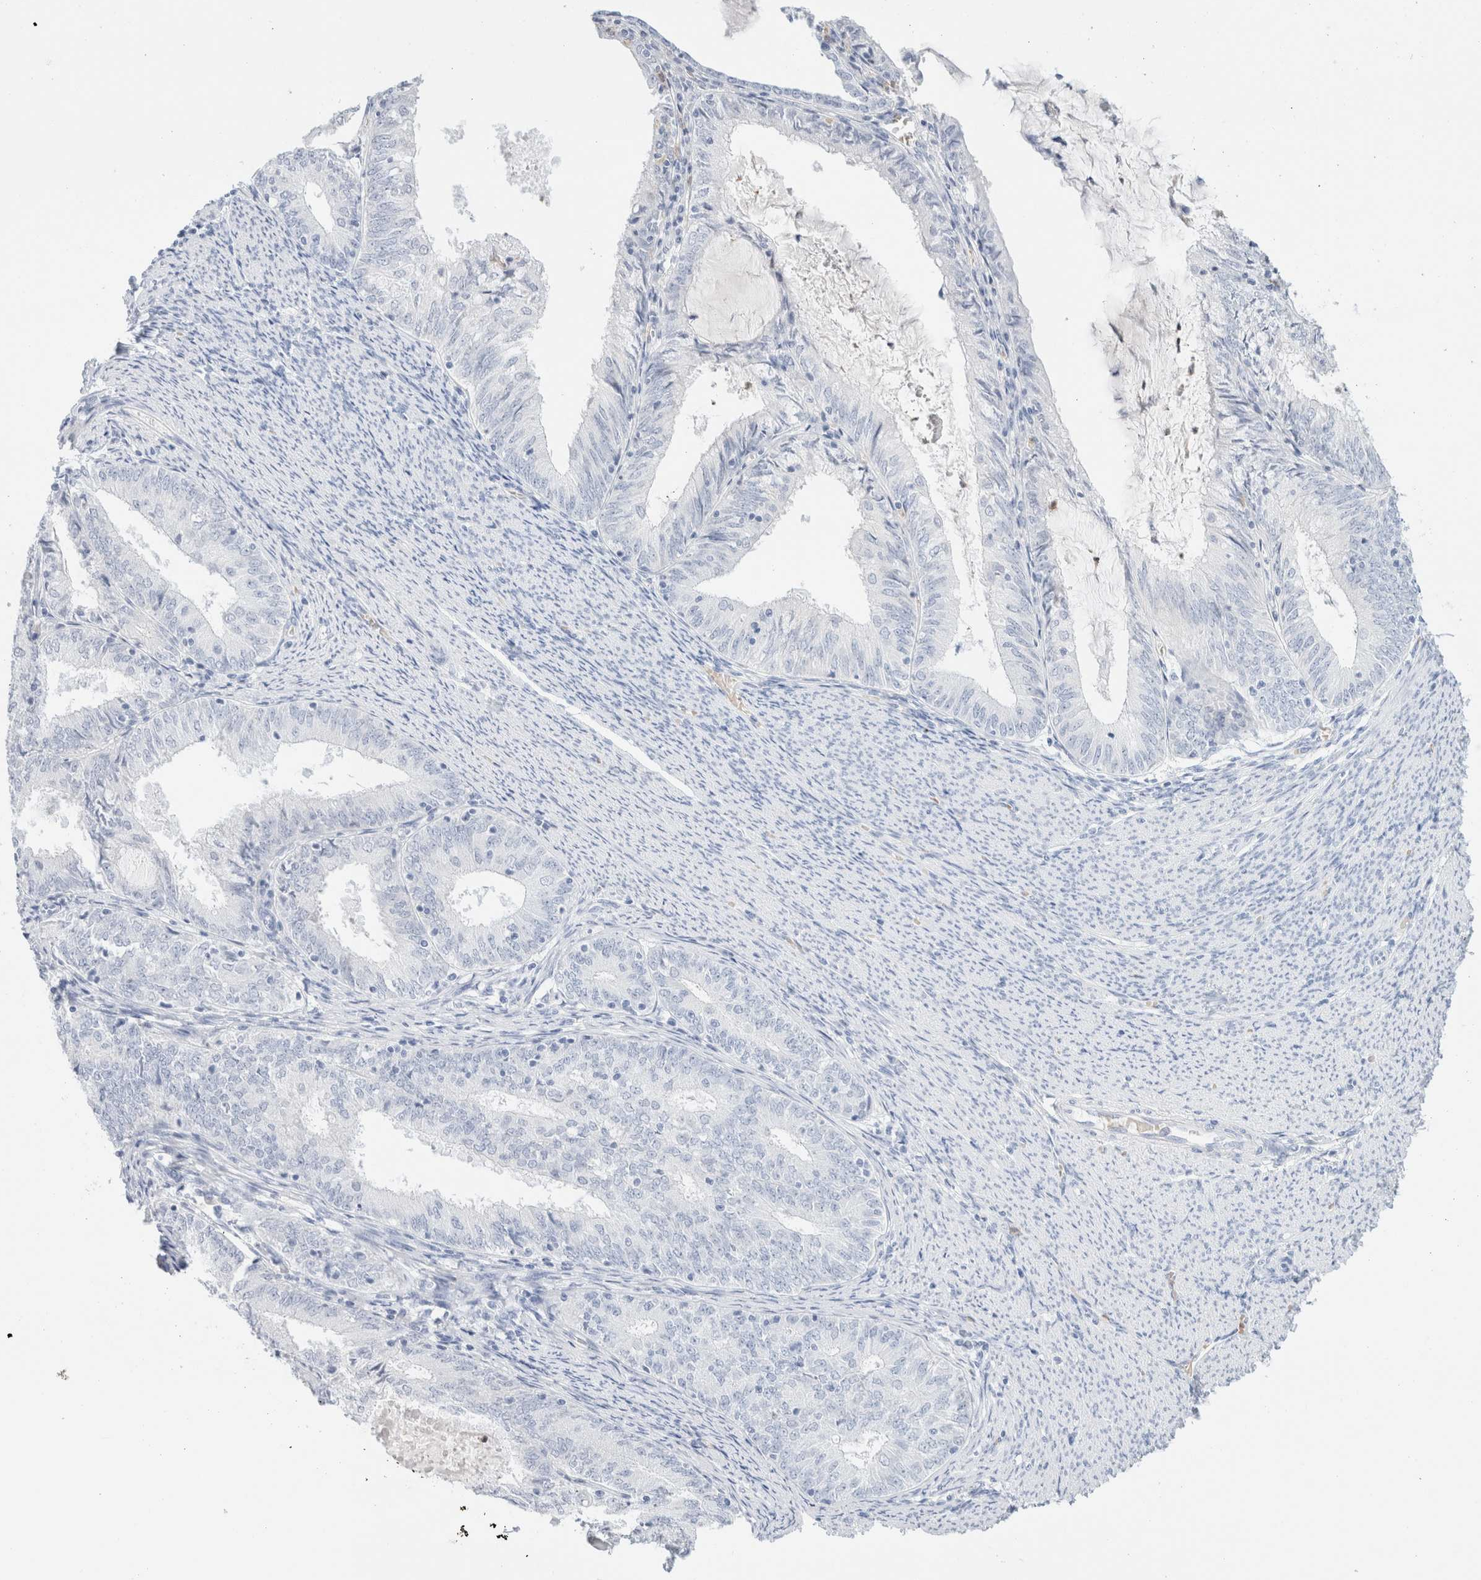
{"staining": {"intensity": "negative", "quantity": "none", "location": "none"}, "tissue": "endometrial cancer", "cell_type": "Tumor cells", "image_type": "cancer", "snomed": [{"axis": "morphology", "description": "Adenocarcinoma, NOS"}, {"axis": "topography", "description": "Endometrium"}], "caption": "Tumor cells are negative for protein expression in human adenocarcinoma (endometrial).", "gene": "ARG1", "patient": {"sex": "female", "age": 57}}